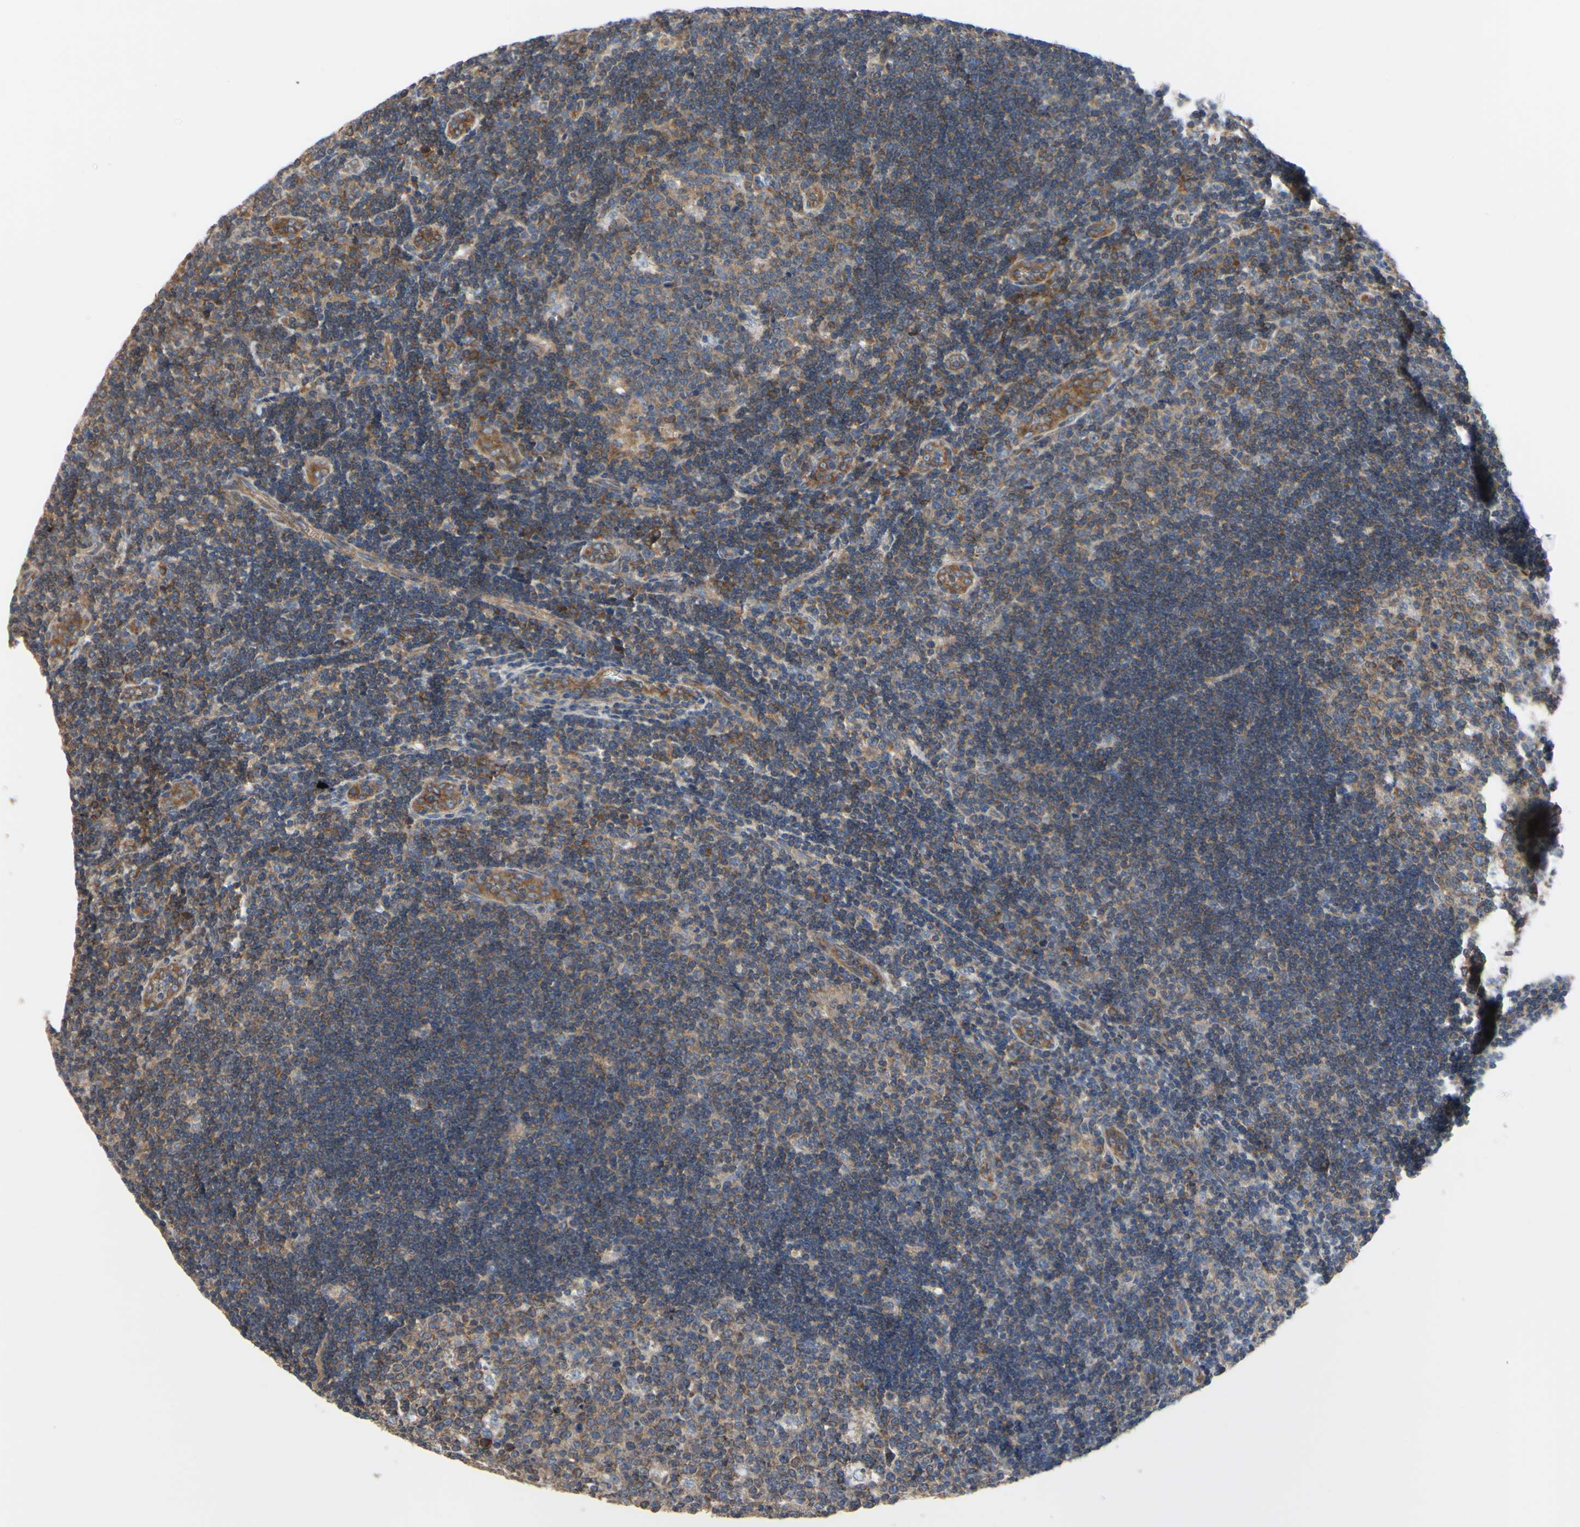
{"staining": {"intensity": "moderate", "quantity": "25%-75%", "location": "cytoplasmic/membranous"}, "tissue": "lymph node", "cell_type": "Germinal center cells", "image_type": "normal", "snomed": [{"axis": "morphology", "description": "Normal tissue, NOS"}, {"axis": "topography", "description": "Lymph node"}, {"axis": "topography", "description": "Salivary gland"}], "caption": "DAB immunohistochemical staining of unremarkable human lymph node demonstrates moderate cytoplasmic/membranous protein expression in about 25%-75% of germinal center cells. Ihc stains the protein of interest in brown and the nuclei are stained blue.", "gene": "BECN1", "patient": {"sex": "male", "age": 8}}